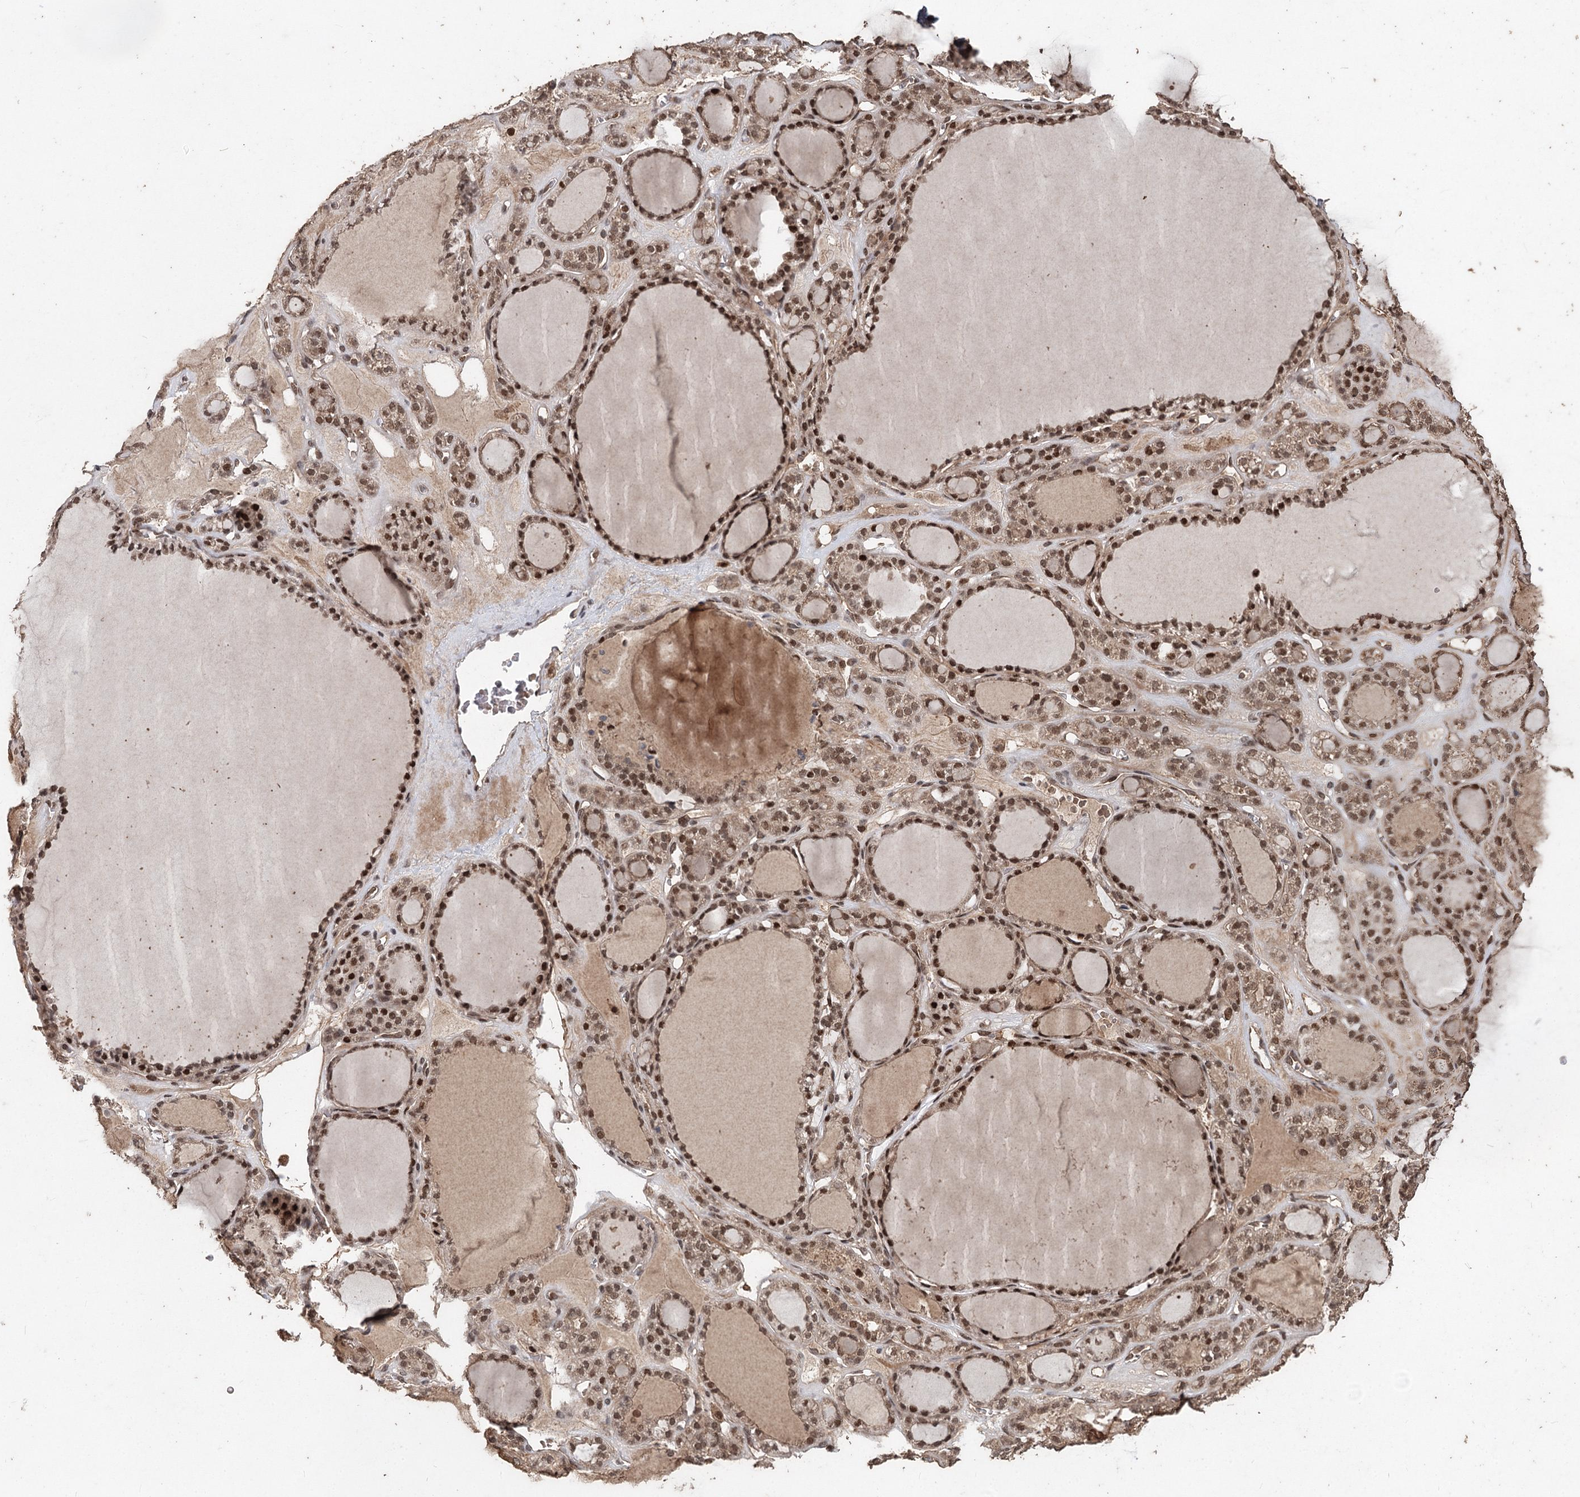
{"staining": {"intensity": "moderate", "quantity": ">75%", "location": "cytoplasmic/membranous,nuclear"}, "tissue": "thyroid gland", "cell_type": "Glandular cells", "image_type": "normal", "snomed": [{"axis": "morphology", "description": "Normal tissue, NOS"}, {"axis": "topography", "description": "Thyroid gland"}], "caption": "Immunohistochemistry (IHC) histopathology image of unremarkable thyroid gland: human thyroid gland stained using IHC exhibits medium levels of moderate protein expression localized specifically in the cytoplasmic/membranous,nuclear of glandular cells, appearing as a cytoplasmic/membranous,nuclear brown color.", "gene": "FBXO7", "patient": {"sex": "female", "age": 28}}